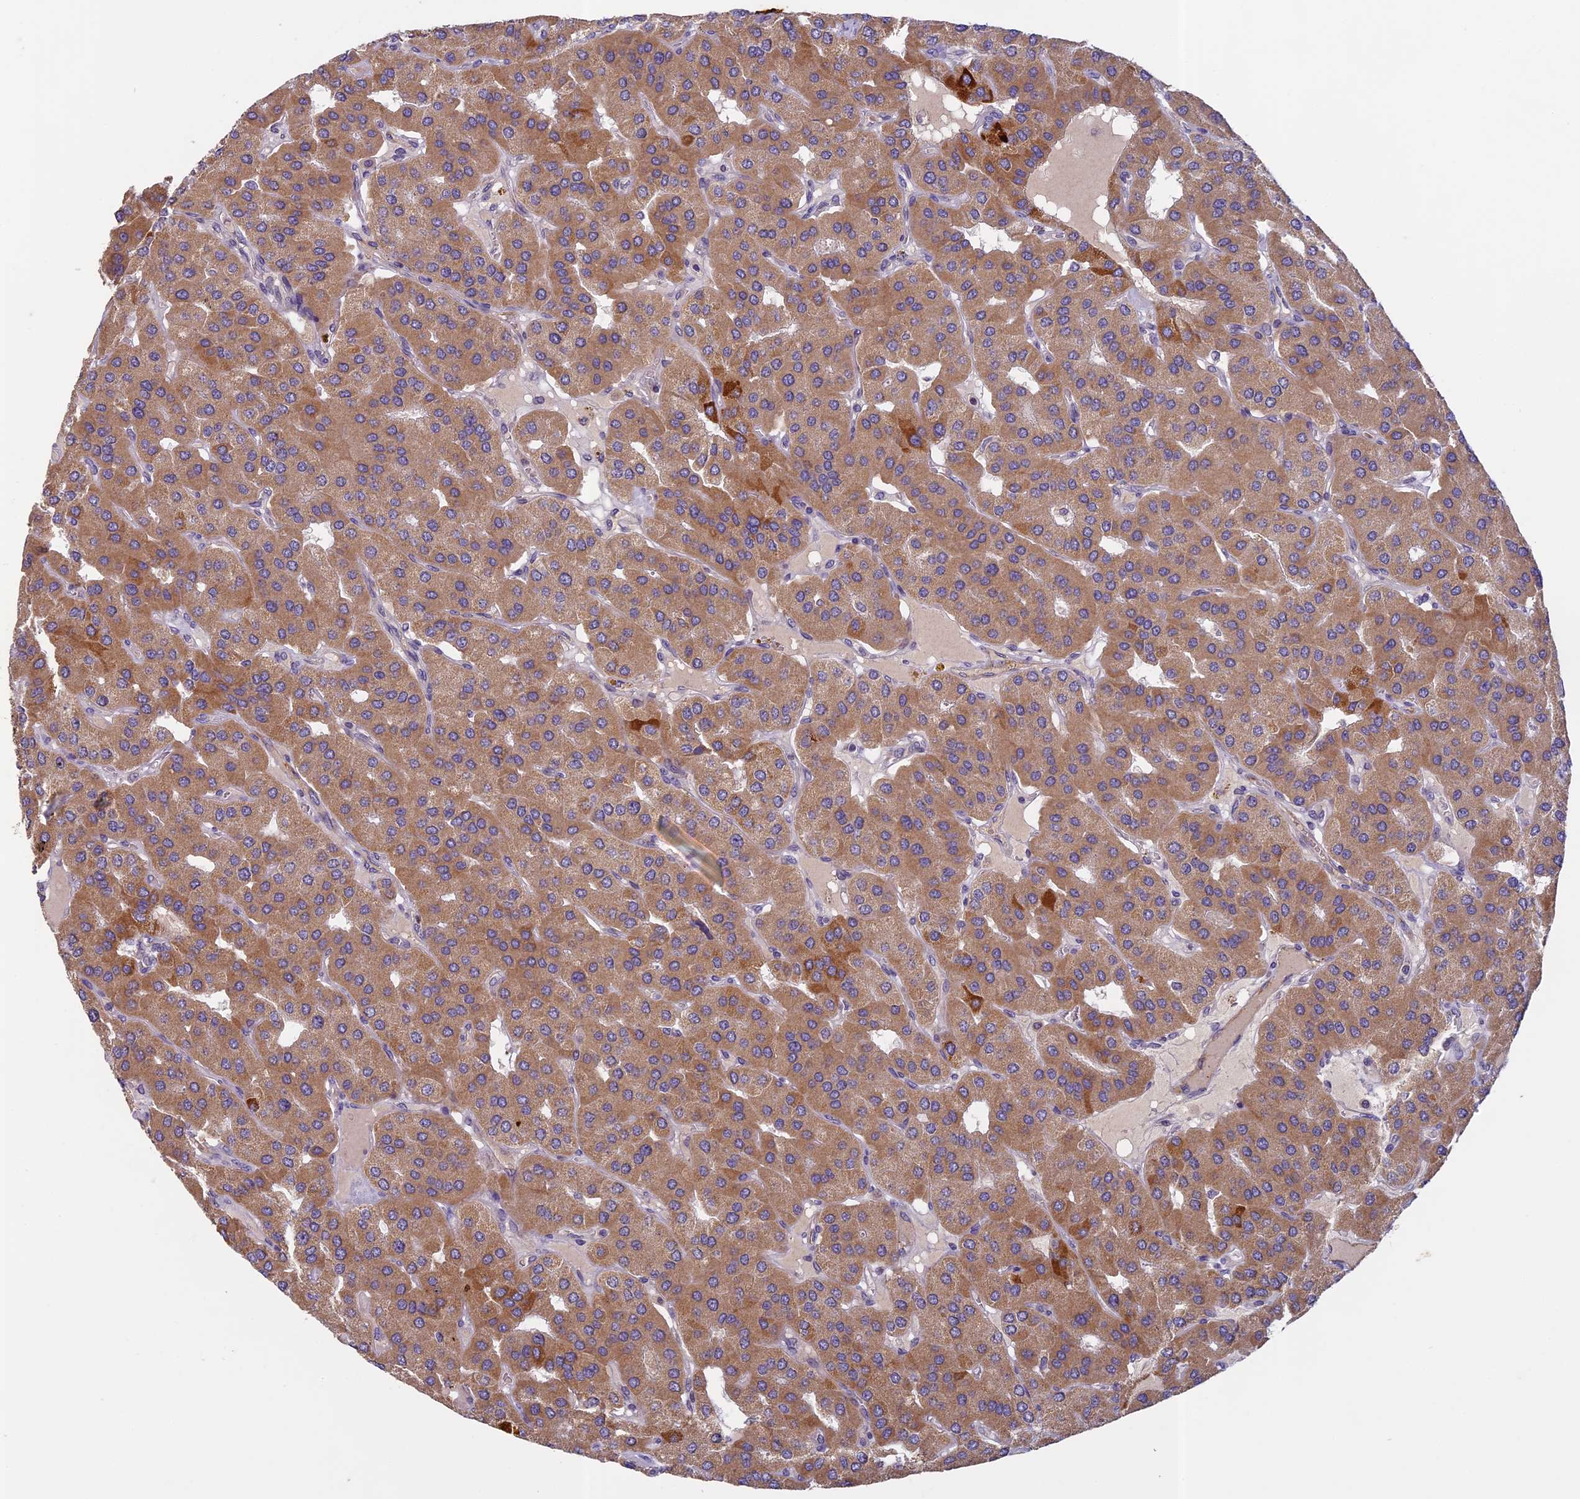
{"staining": {"intensity": "moderate", "quantity": ">75%", "location": "cytoplasmic/membranous"}, "tissue": "parathyroid gland", "cell_type": "Glandular cells", "image_type": "normal", "snomed": [{"axis": "morphology", "description": "Normal tissue, NOS"}, {"axis": "morphology", "description": "Adenoma, NOS"}, {"axis": "topography", "description": "Parathyroid gland"}], "caption": "This image exhibits immunohistochemistry (IHC) staining of unremarkable parathyroid gland, with medium moderate cytoplasmic/membranous positivity in approximately >75% of glandular cells.", "gene": "SEMA7A", "patient": {"sex": "female", "age": 86}}